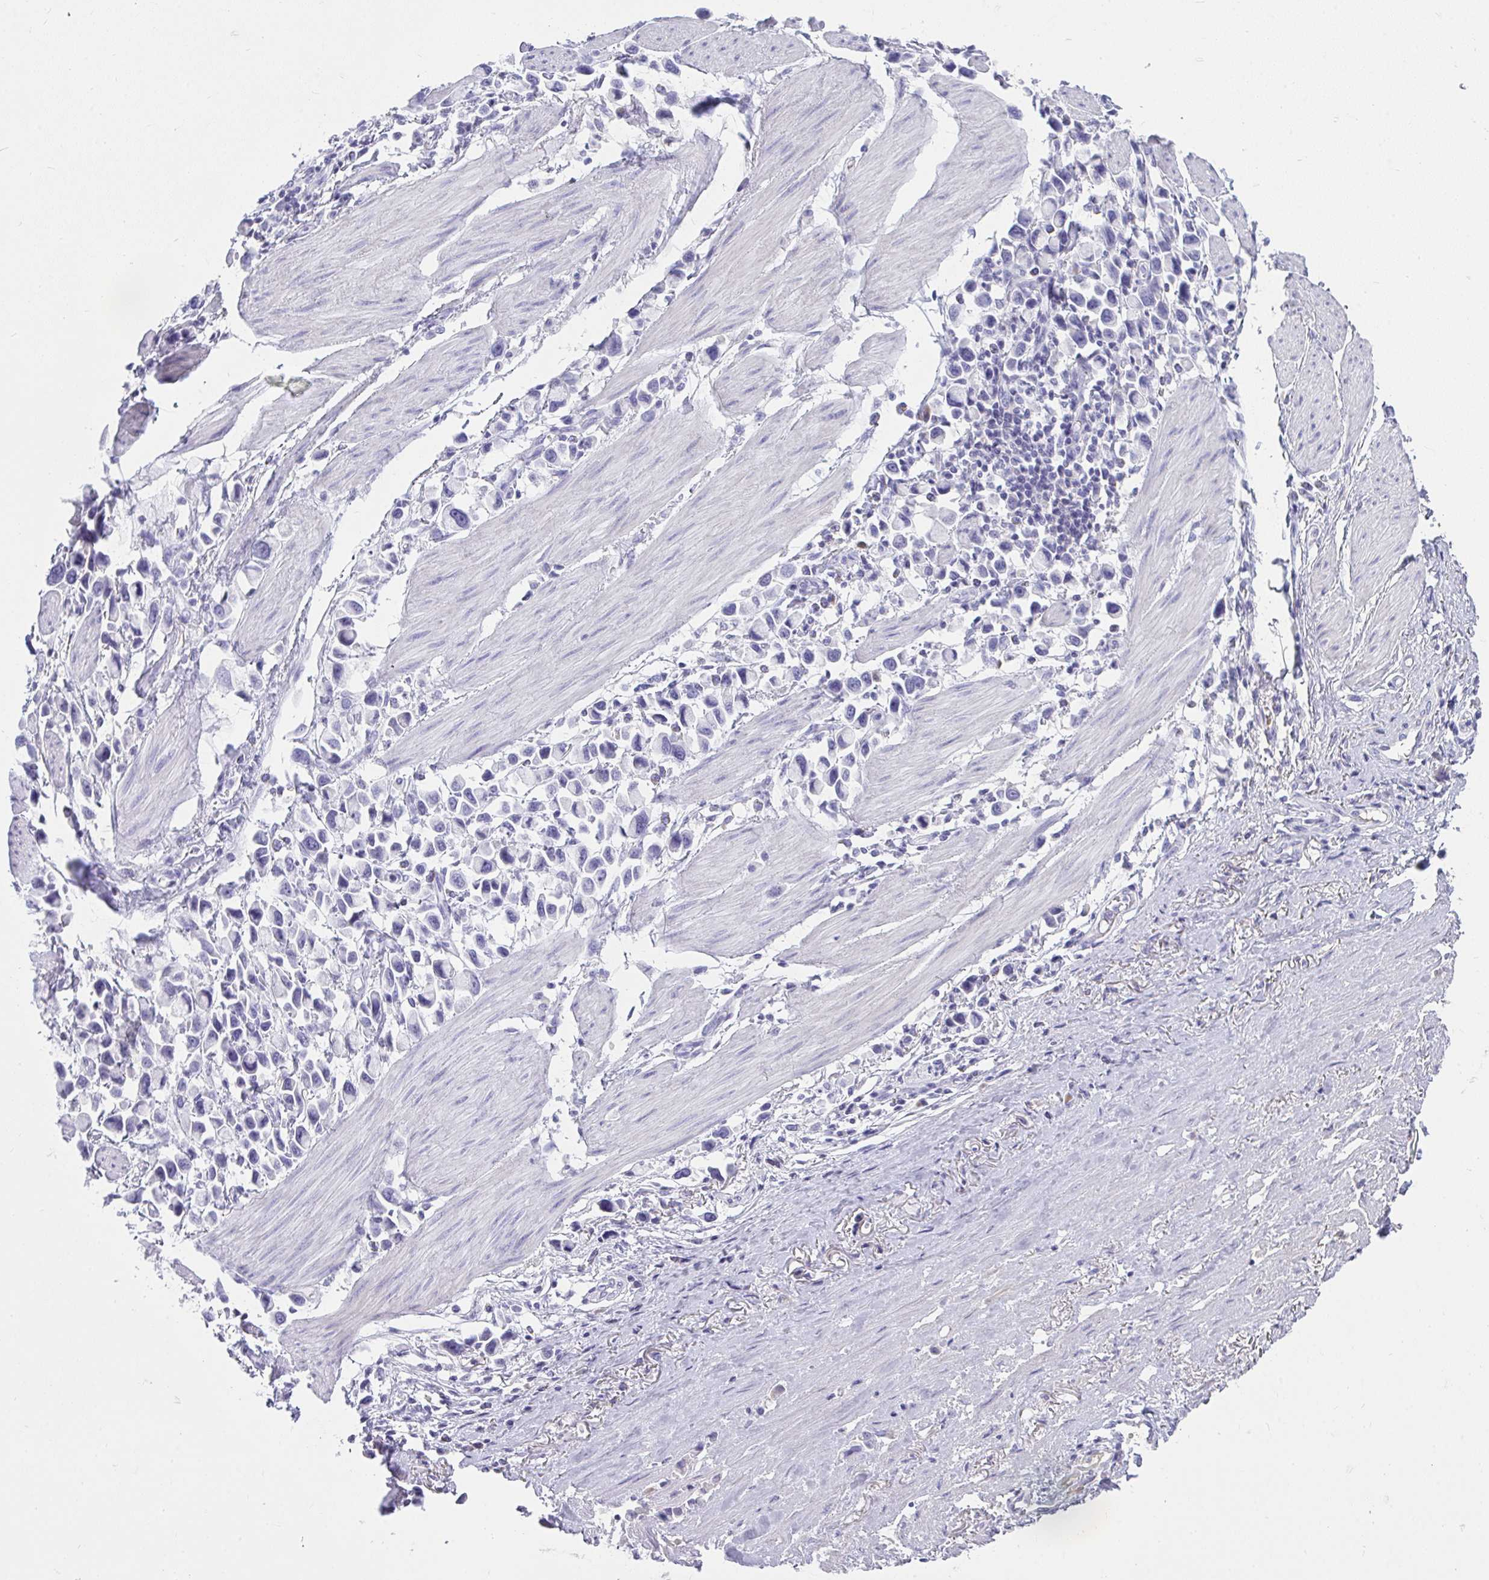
{"staining": {"intensity": "negative", "quantity": "none", "location": "none"}, "tissue": "stomach cancer", "cell_type": "Tumor cells", "image_type": "cancer", "snomed": [{"axis": "morphology", "description": "Adenocarcinoma, NOS"}, {"axis": "topography", "description": "Stomach"}], "caption": "Stomach cancer (adenocarcinoma) stained for a protein using immunohistochemistry demonstrates no expression tumor cells.", "gene": "ZSWIM3", "patient": {"sex": "female", "age": 81}}